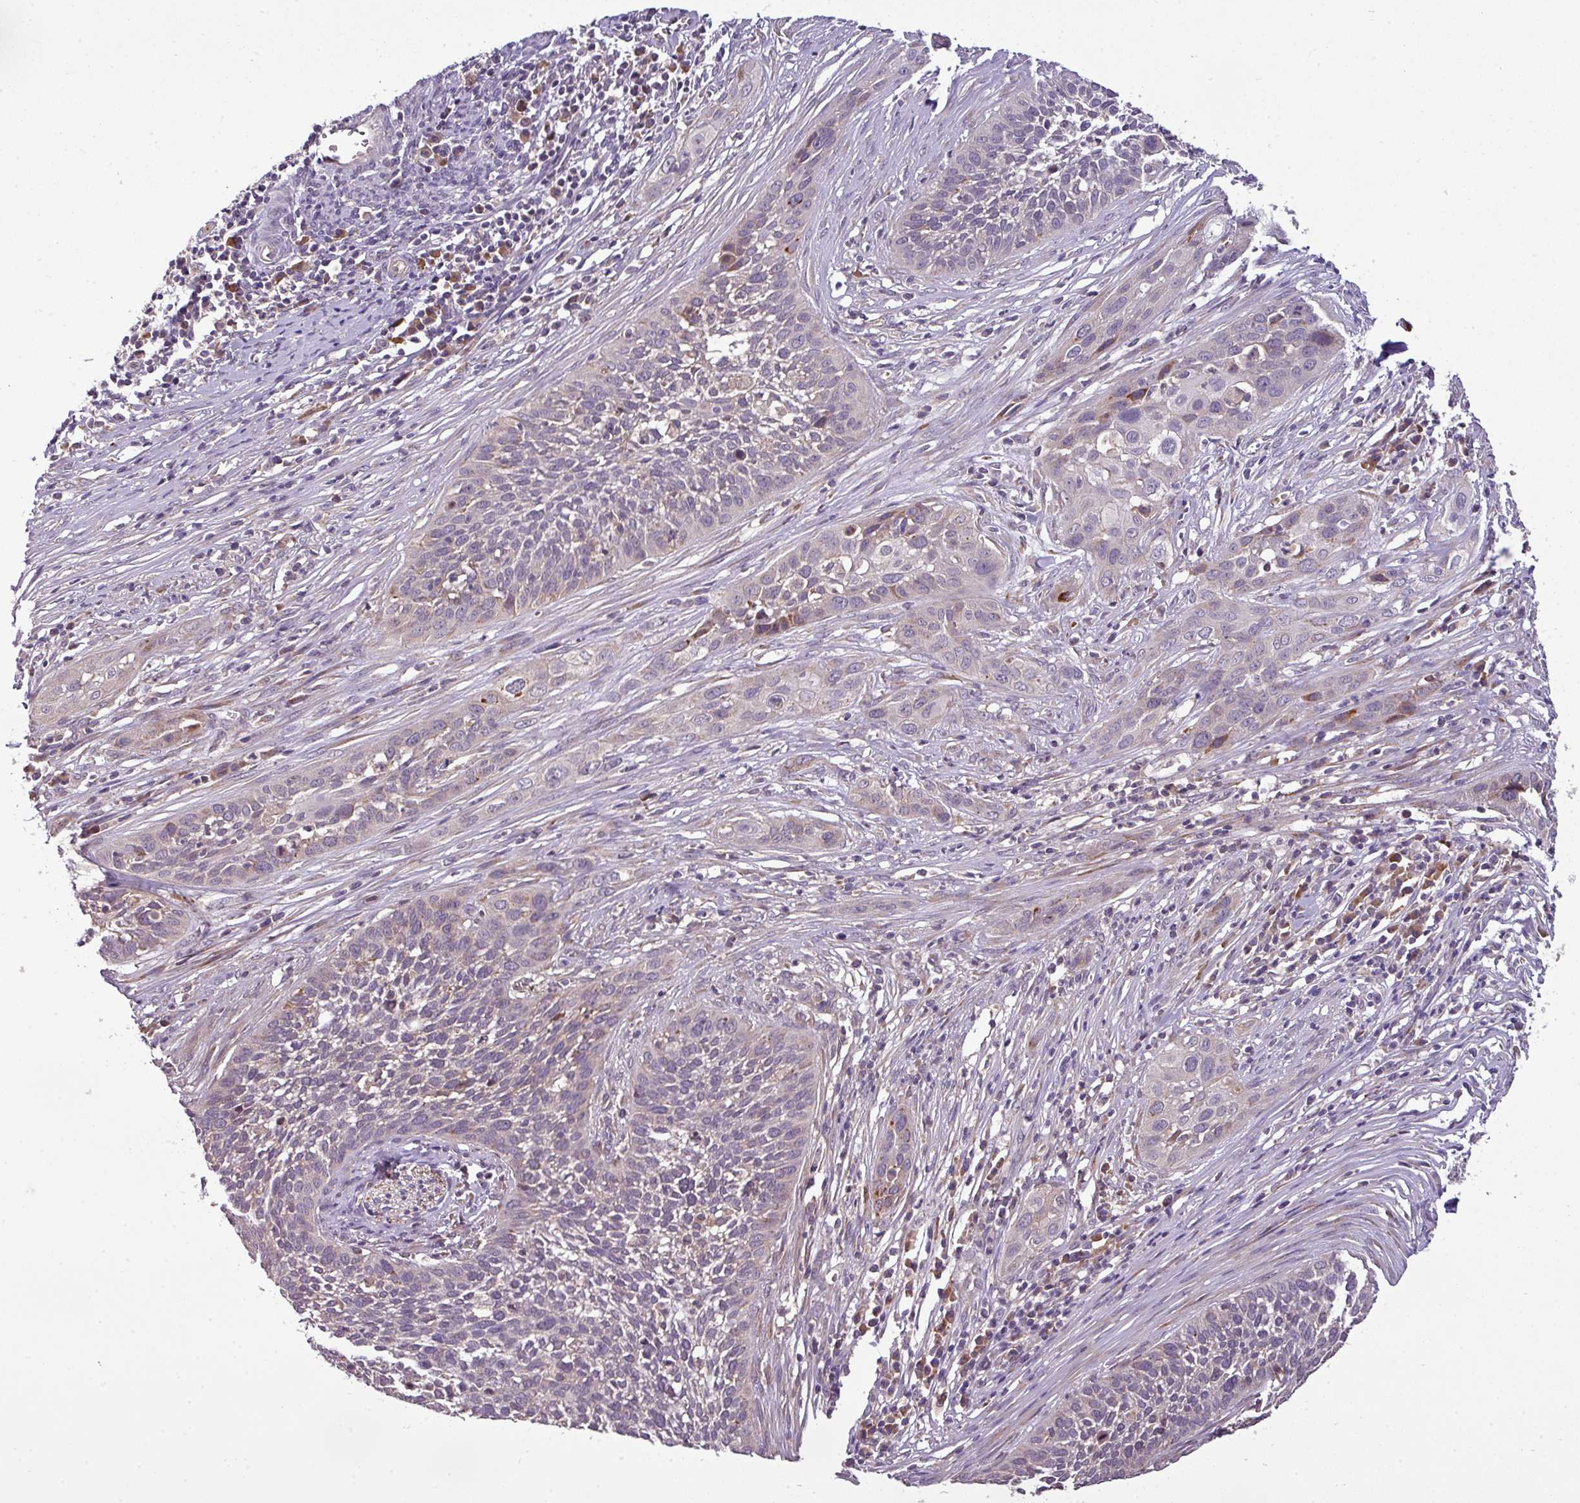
{"staining": {"intensity": "negative", "quantity": "none", "location": "none"}, "tissue": "cervical cancer", "cell_type": "Tumor cells", "image_type": "cancer", "snomed": [{"axis": "morphology", "description": "Squamous cell carcinoma, NOS"}, {"axis": "topography", "description": "Cervix"}], "caption": "IHC of cervical cancer (squamous cell carcinoma) displays no positivity in tumor cells.", "gene": "SPCS3", "patient": {"sex": "female", "age": 34}}